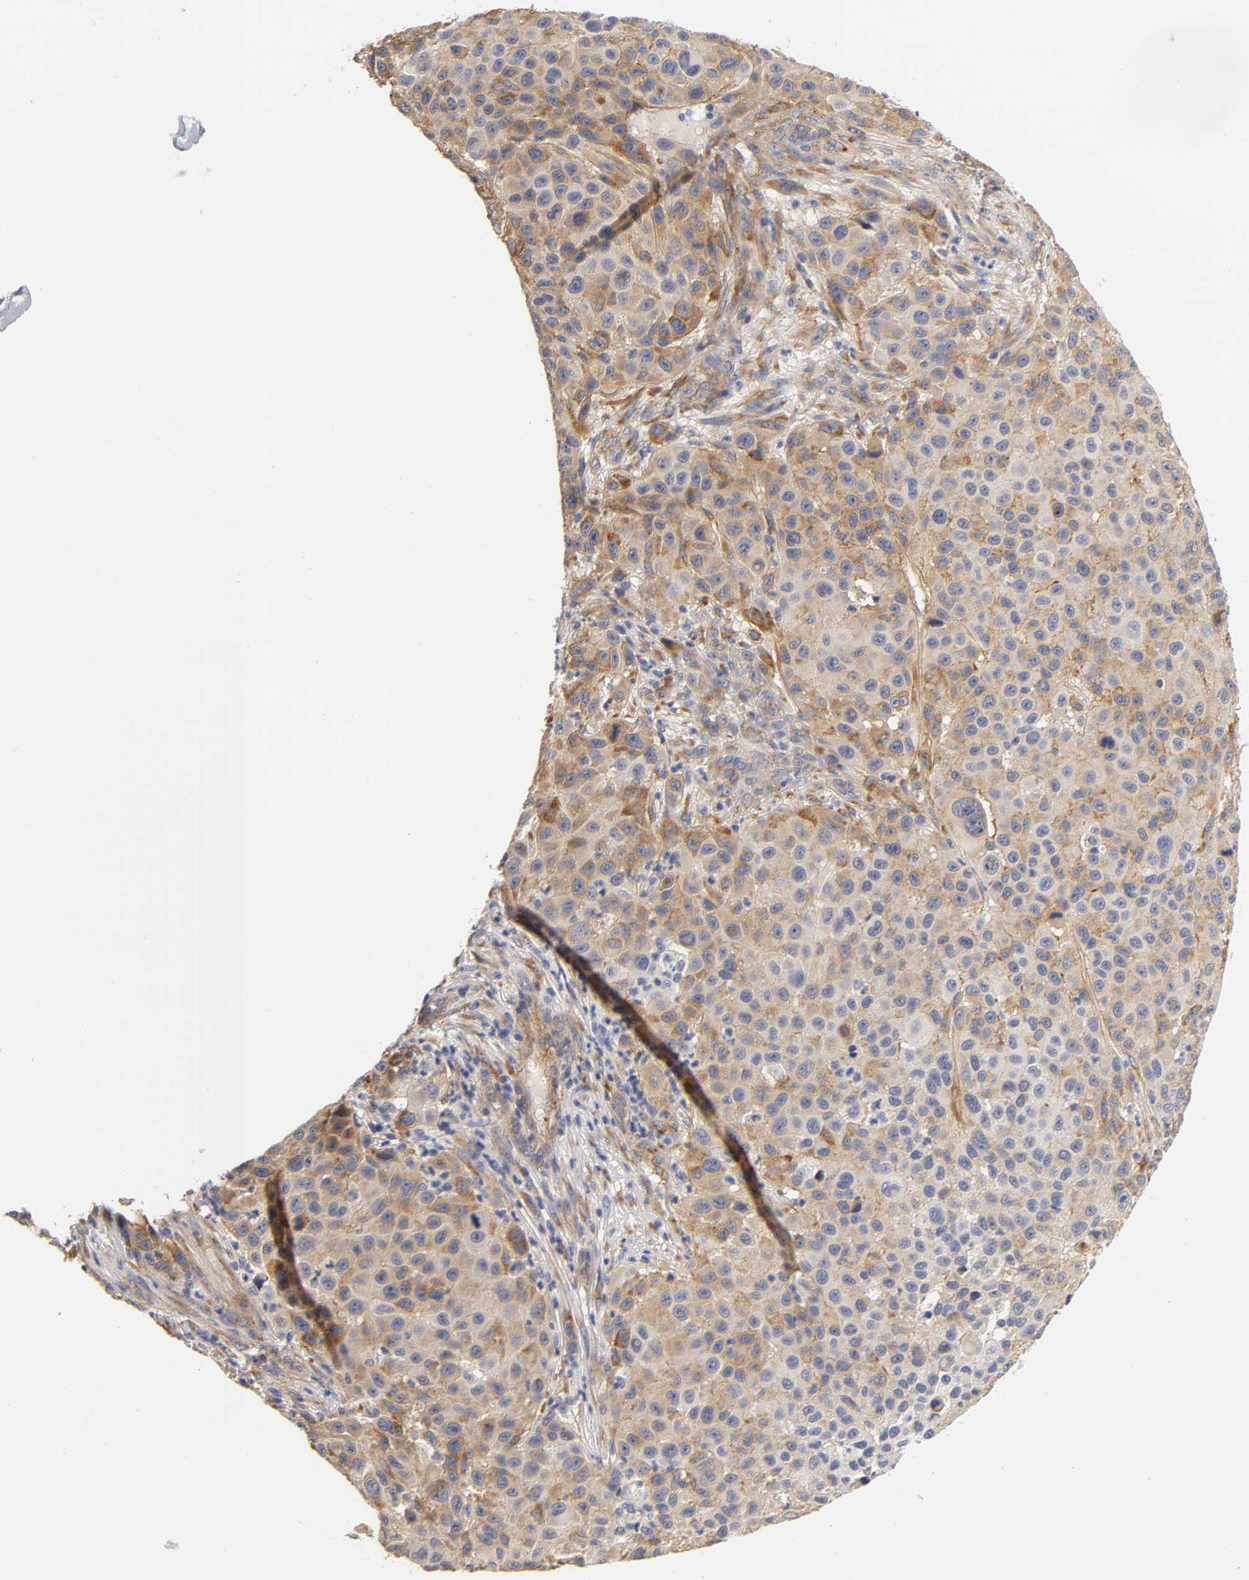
{"staining": {"intensity": "weak", "quantity": ">75%", "location": "cytoplasmic/membranous"}, "tissue": "melanoma", "cell_type": "Tumor cells", "image_type": "cancer", "snomed": [{"axis": "morphology", "description": "Malignant melanoma, Metastatic site"}, {"axis": "topography", "description": "Lymph node"}], "caption": "Melanoma was stained to show a protein in brown. There is low levels of weak cytoplasmic/membranous staining in approximately >75% of tumor cells.", "gene": "LAMB1", "patient": {"sex": "male", "age": 61}}